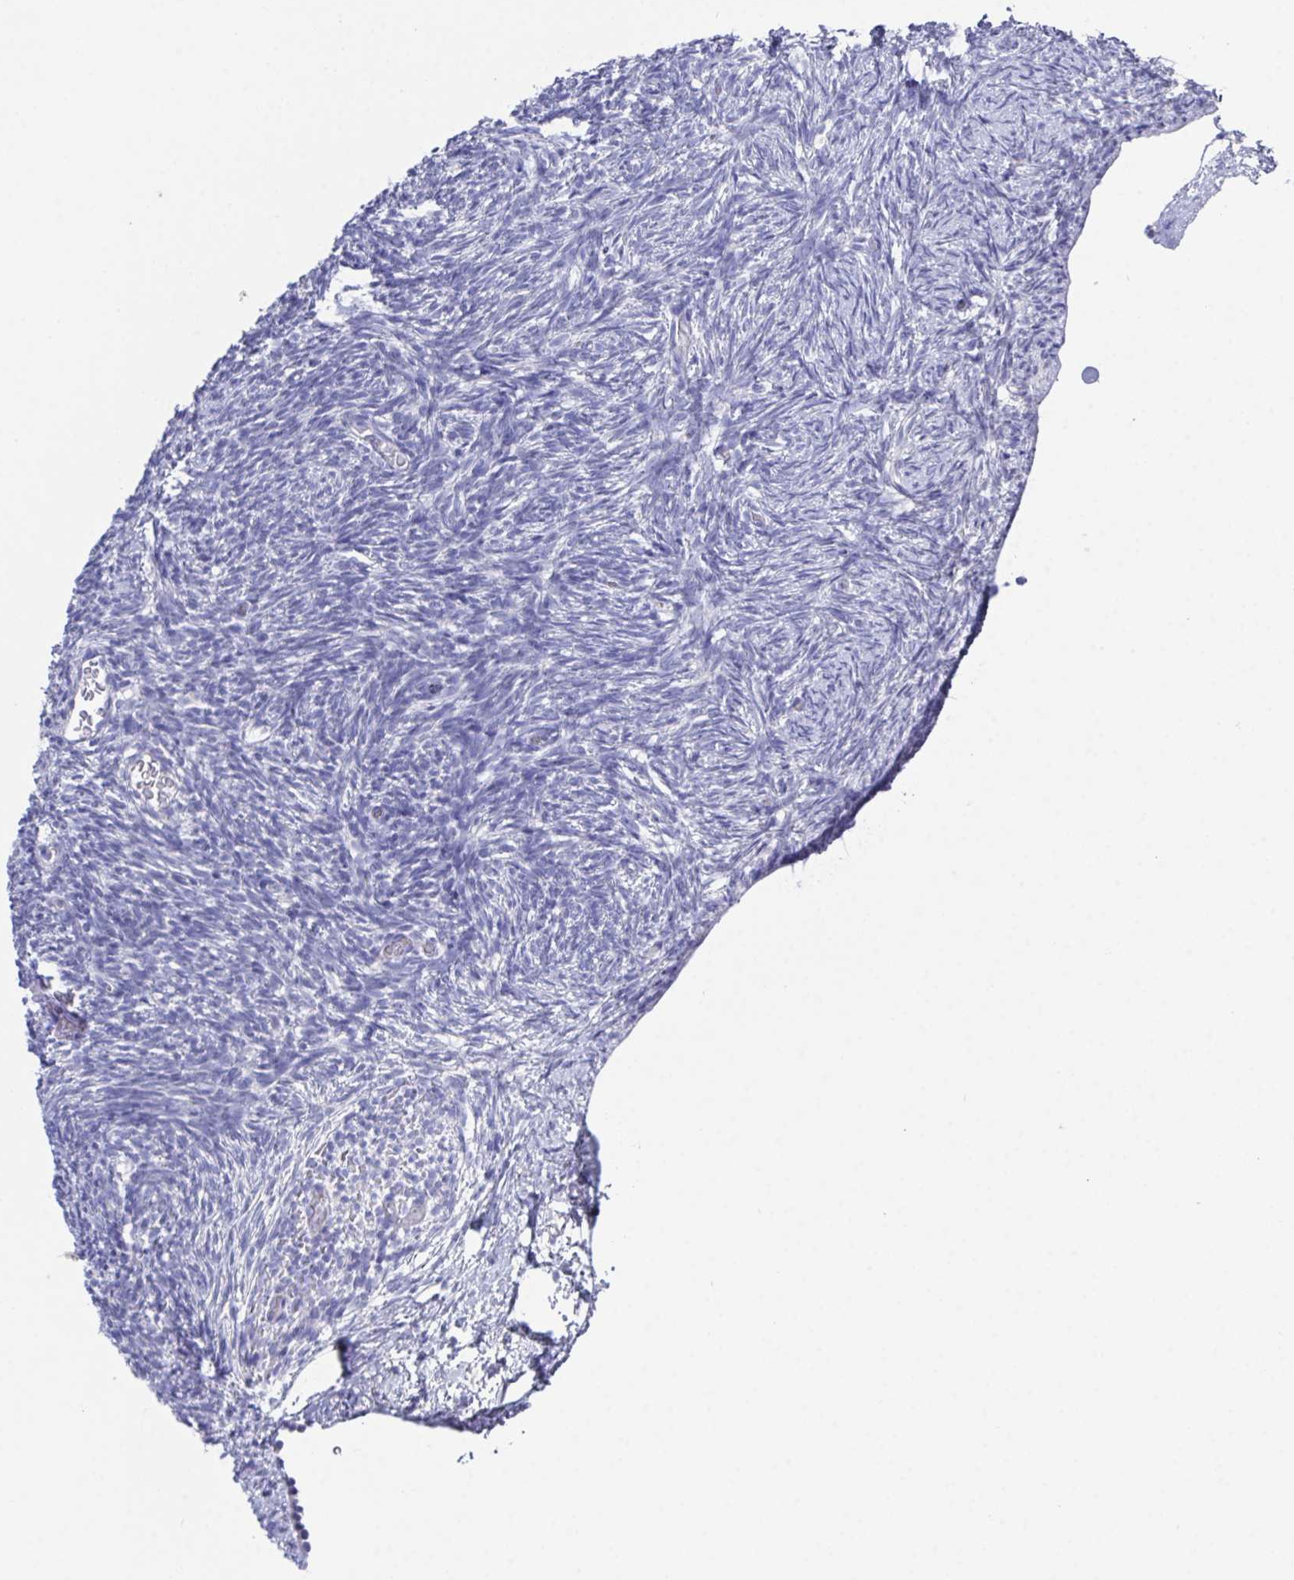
{"staining": {"intensity": "negative", "quantity": "none", "location": "none"}, "tissue": "ovary", "cell_type": "Follicle cells", "image_type": "normal", "snomed": [{"axis": "morphology", "description": "Normal tissue, NOS"}, {"axis": "topography", "description": "Ovary"}], "caption": "The histopathology image reveals no staining of follicle cells in benign ovary.", "gene": "PRG3", "patient": {"sex": "female", "age": 39}}